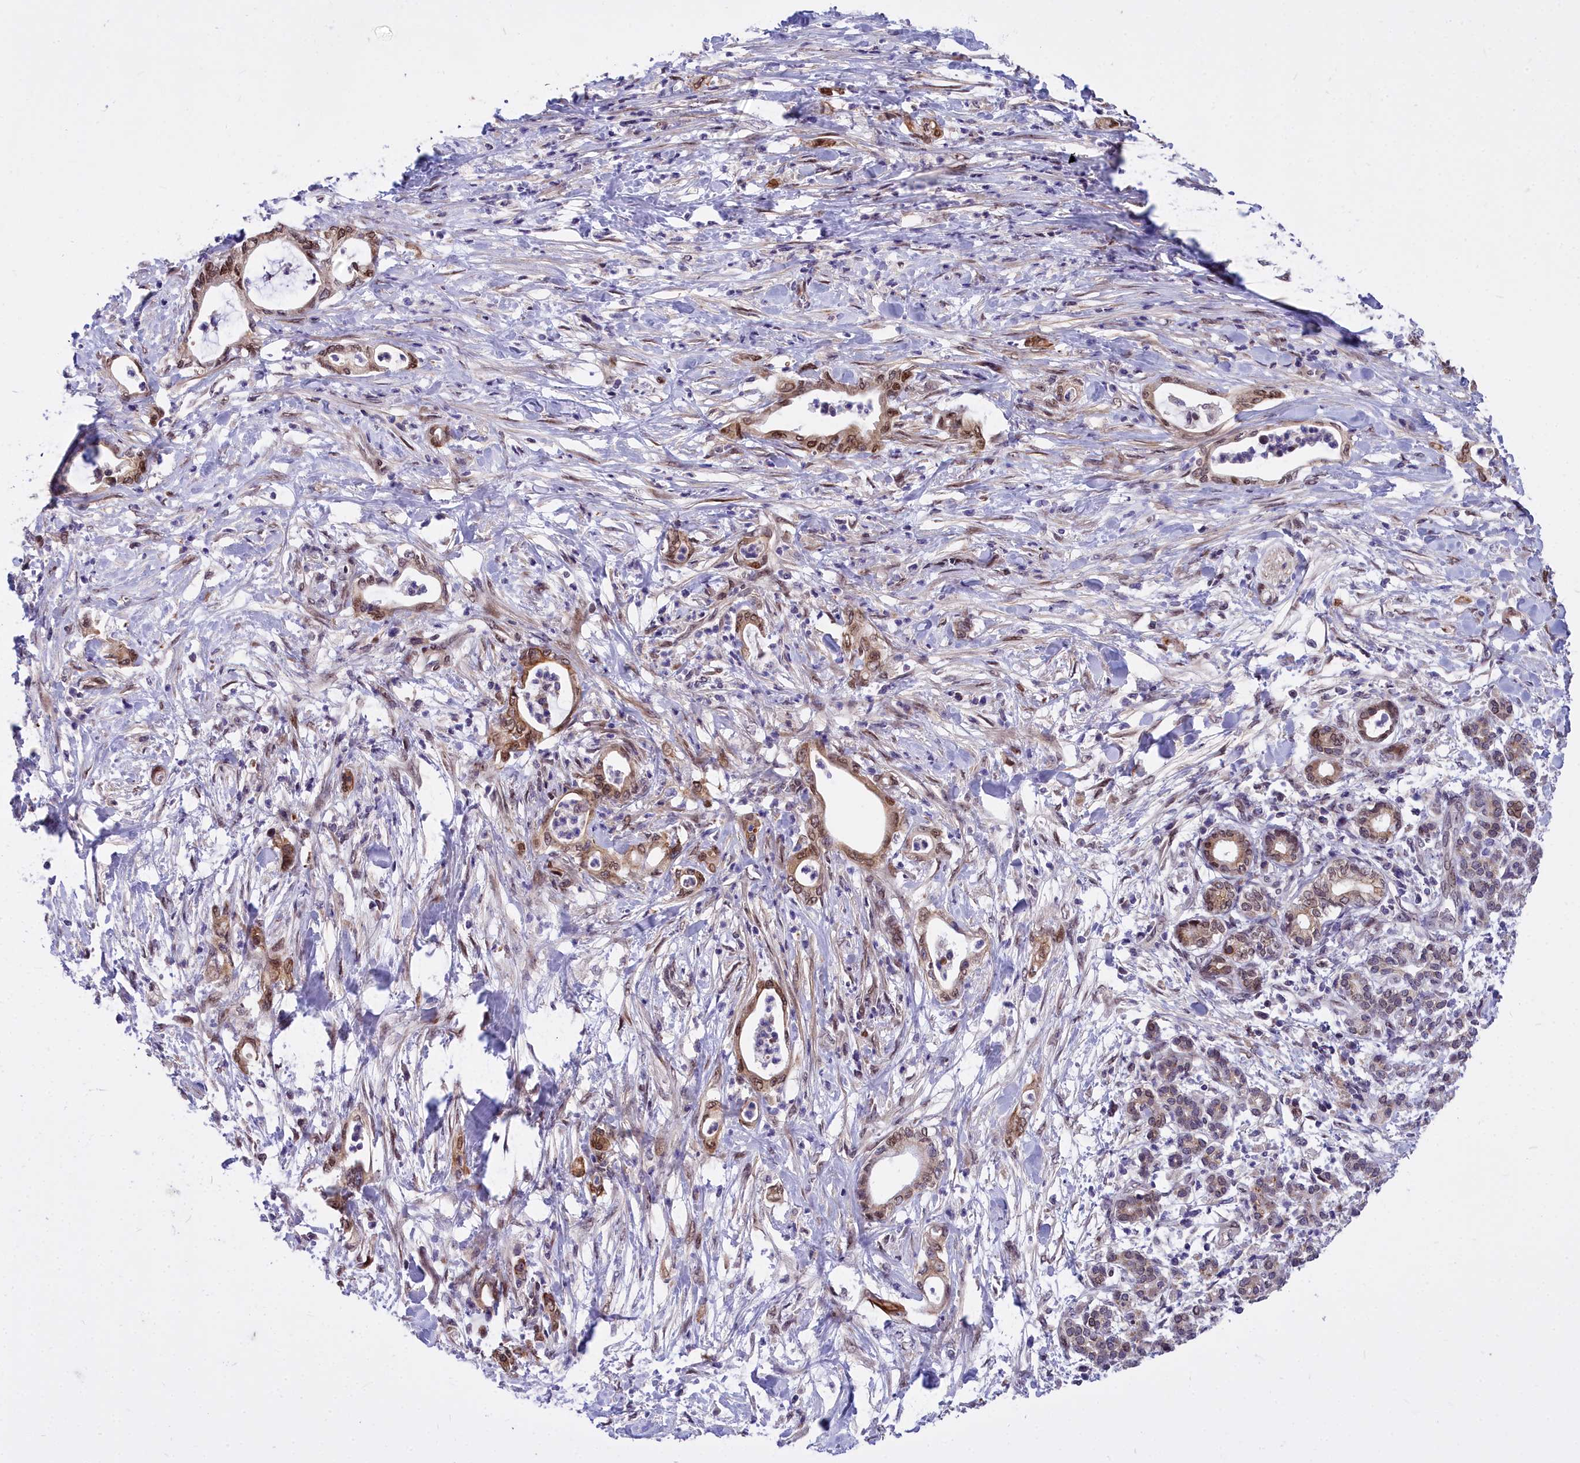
{"staining": {"intensity": "moderate", "quantity": "25%-75%", "location": "nuclear"}, "tissue": "pancreatic cancer", "cell_type": "Tumor cells", "image_type": "cancer", "snomed": [{"axis": "morphology", "description": "Adenocarcinoma, NOS"}, {"axis": "topography", "description": "Pancreas"}], "caption": "Protein staining of pancreatic cancer (adenocarcinoma) tissue displays moderate nuclear positivity in approximately 25%-75% of tumor cells.", "gene": "ABCB8", "patient": {"sex": "female", "age": 55}}